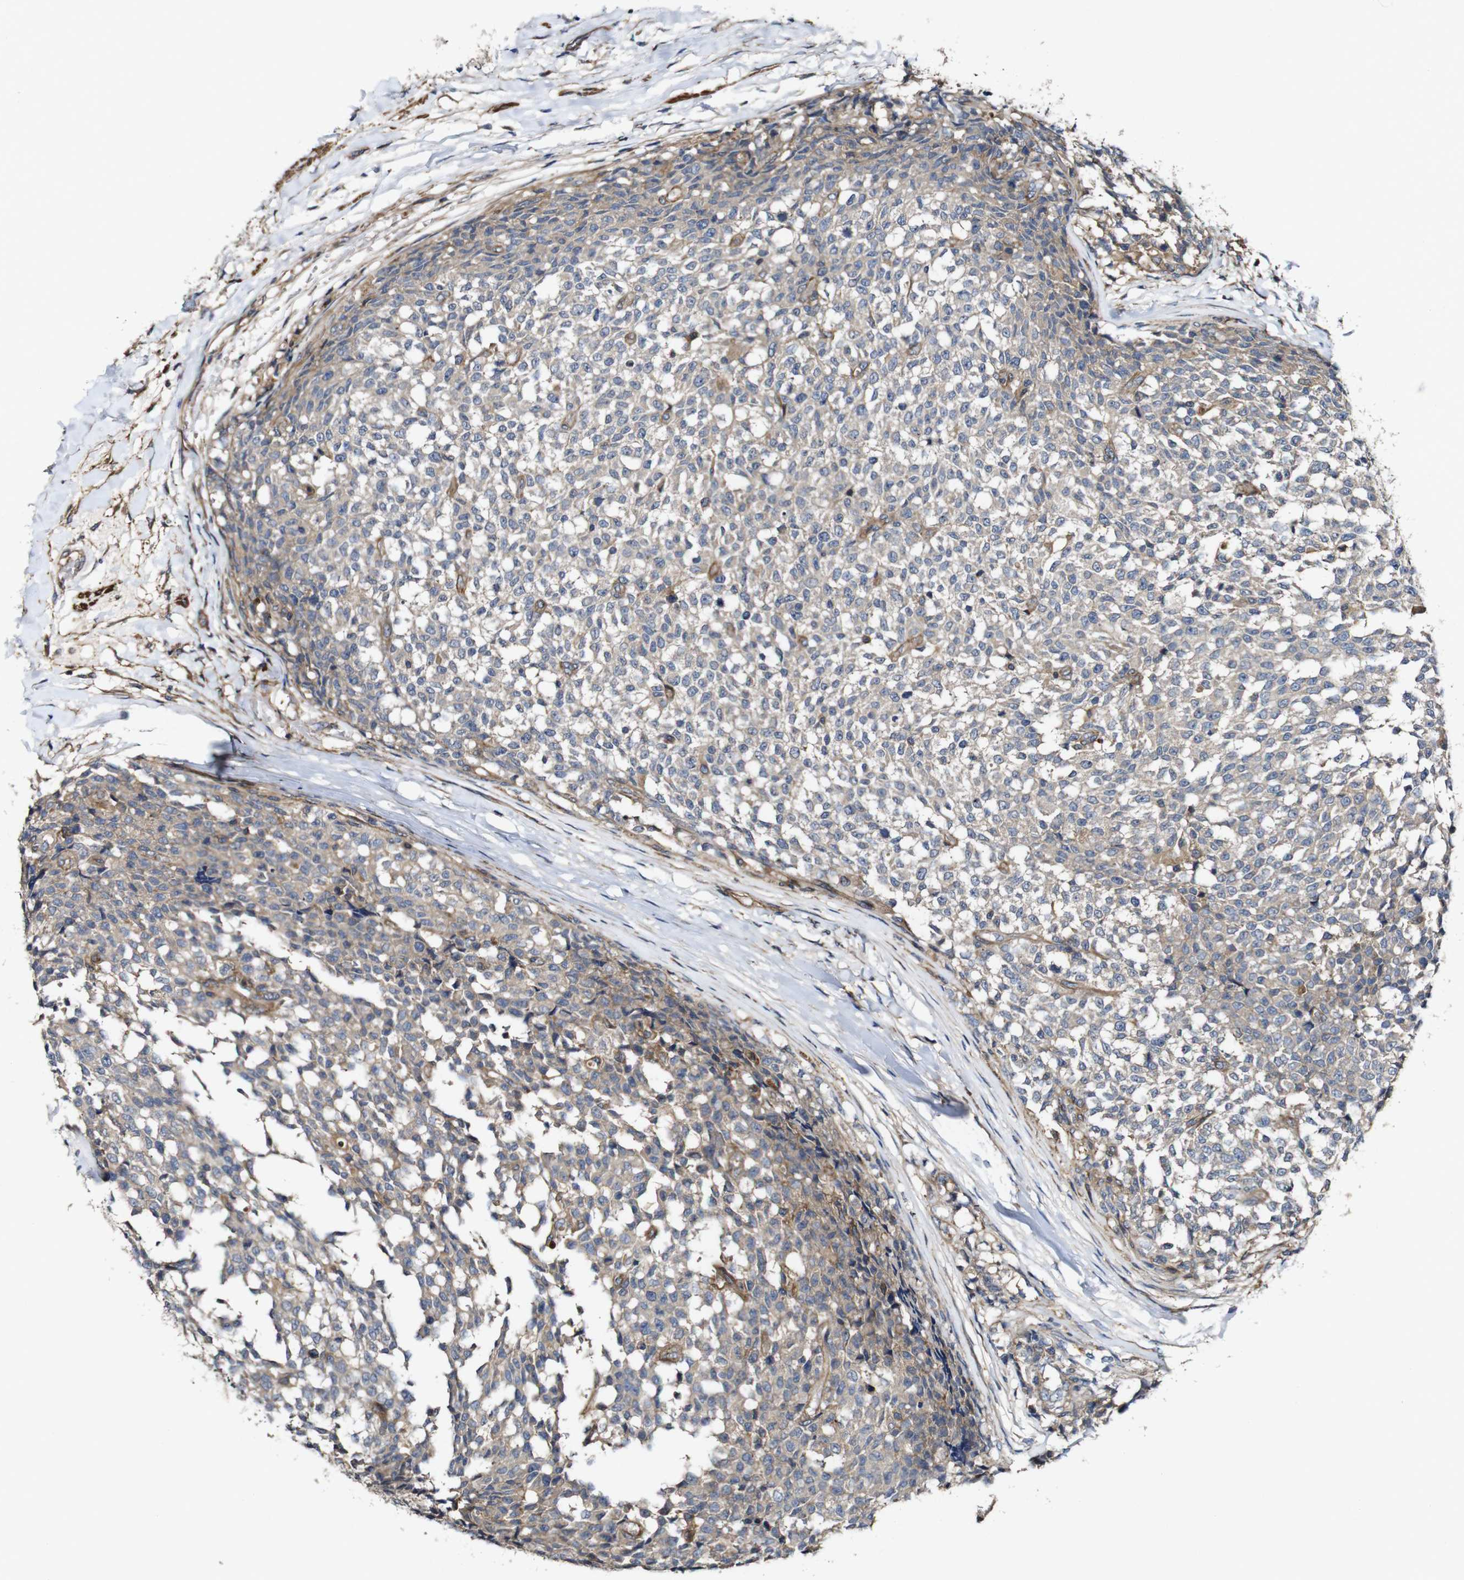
{"staining": {"intensity": "weak", "quantity": ">75%", "location": "cytoplasmic/membranous"}, "tissue": "testis cancer", "cell_type": "Tumor cells", "image_type": "cancer", "snomed": [{"axis": "morphology", "description": "Seminoma, NOS"}, {"axis": "topography", "description": "Testis"}], "caption": "High-power microscopy captured an immunohistochemistry micrograph of testis cancer, revealing weak cytoplasmic/membranous expression in approximately >75% of tumor cells.", "gene": "GSDME", "patient": {"sex": "male", "age": 59}}